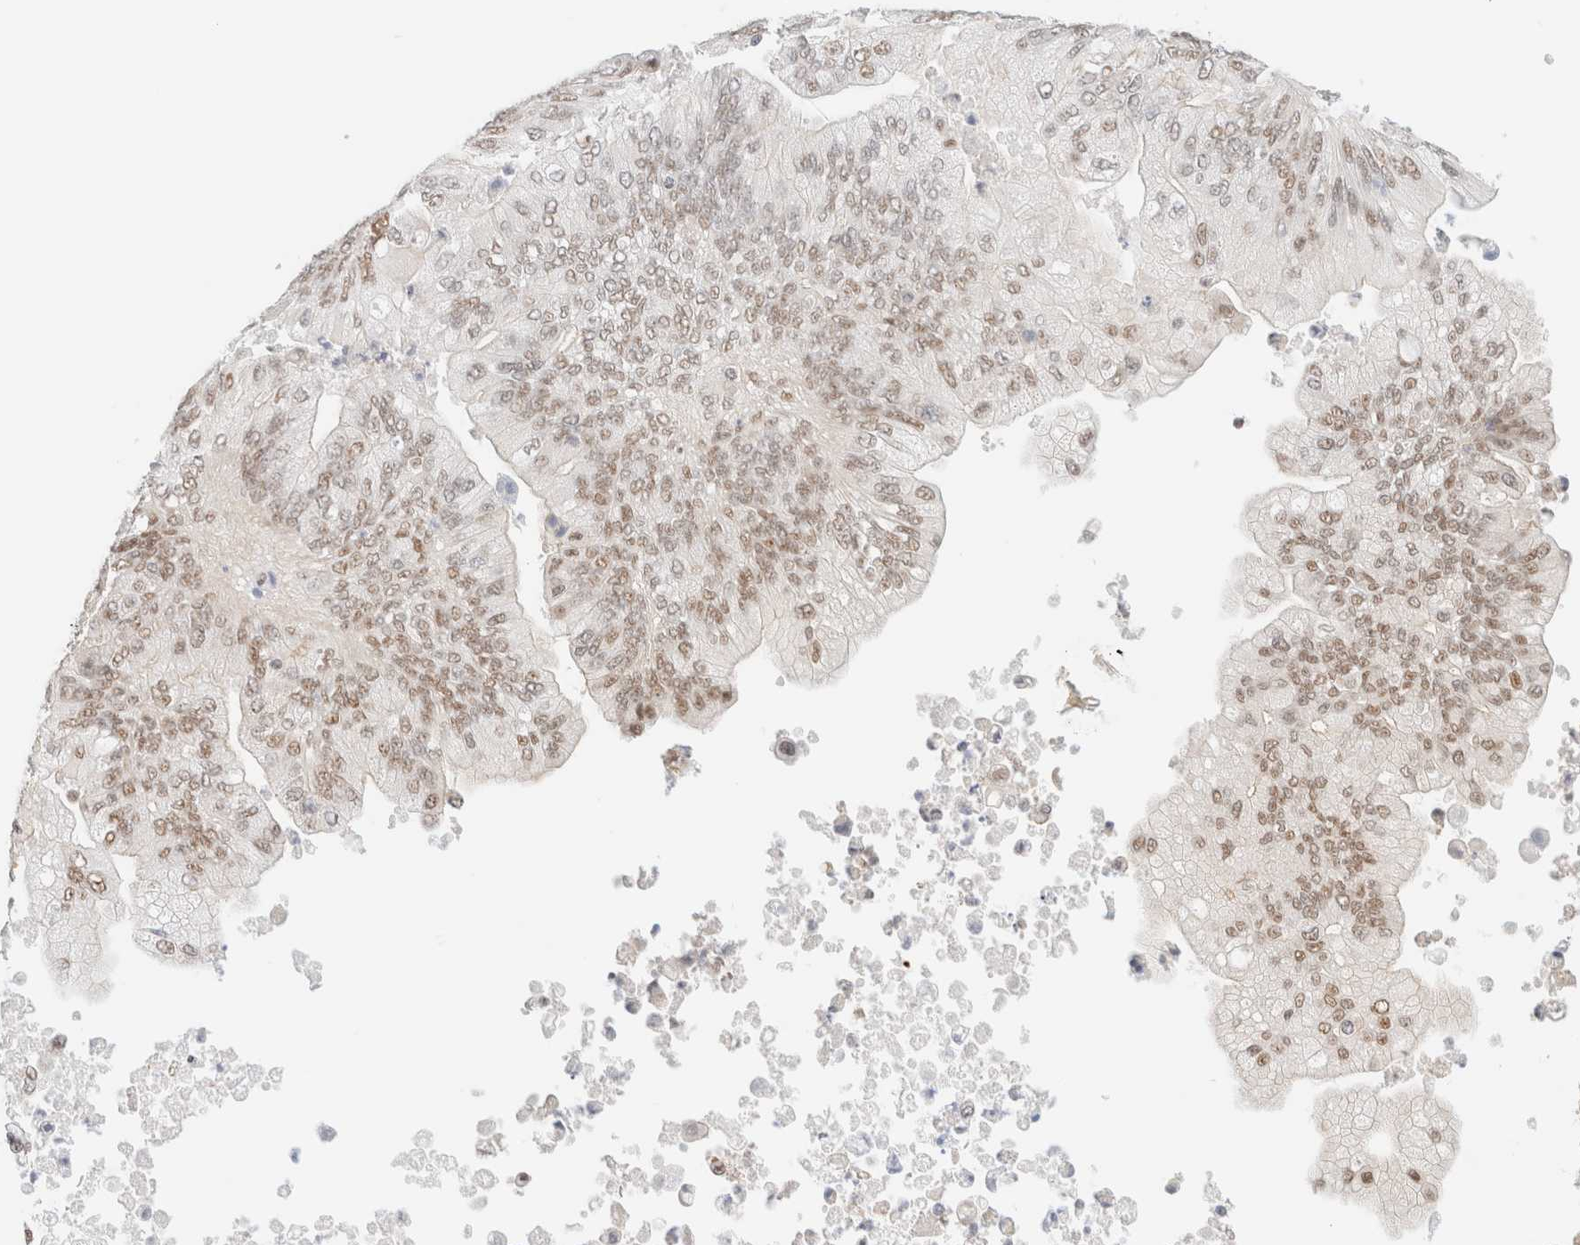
{"staining": {"intensity": "moderate", "quantity": "25%-75%", "location": "nuclear"}, "tissue": "ovarian cancer", "cell_type": "Tumor cells", "image_type": "cancer", "snomed": [{"axis": "morphology", "description": "Cystadenocarcinoma, mucinous, NOS"}, {"axis": "topography", "description": "Ovary"}], "caption": "Ovarian cancer was stained to show a protein in brown. There is medium levels of moderate nuclear expression in about 25%-75% of tumor cells.", "gene": "ARID5A", "patient": {"sex": "female", "age": 61}}